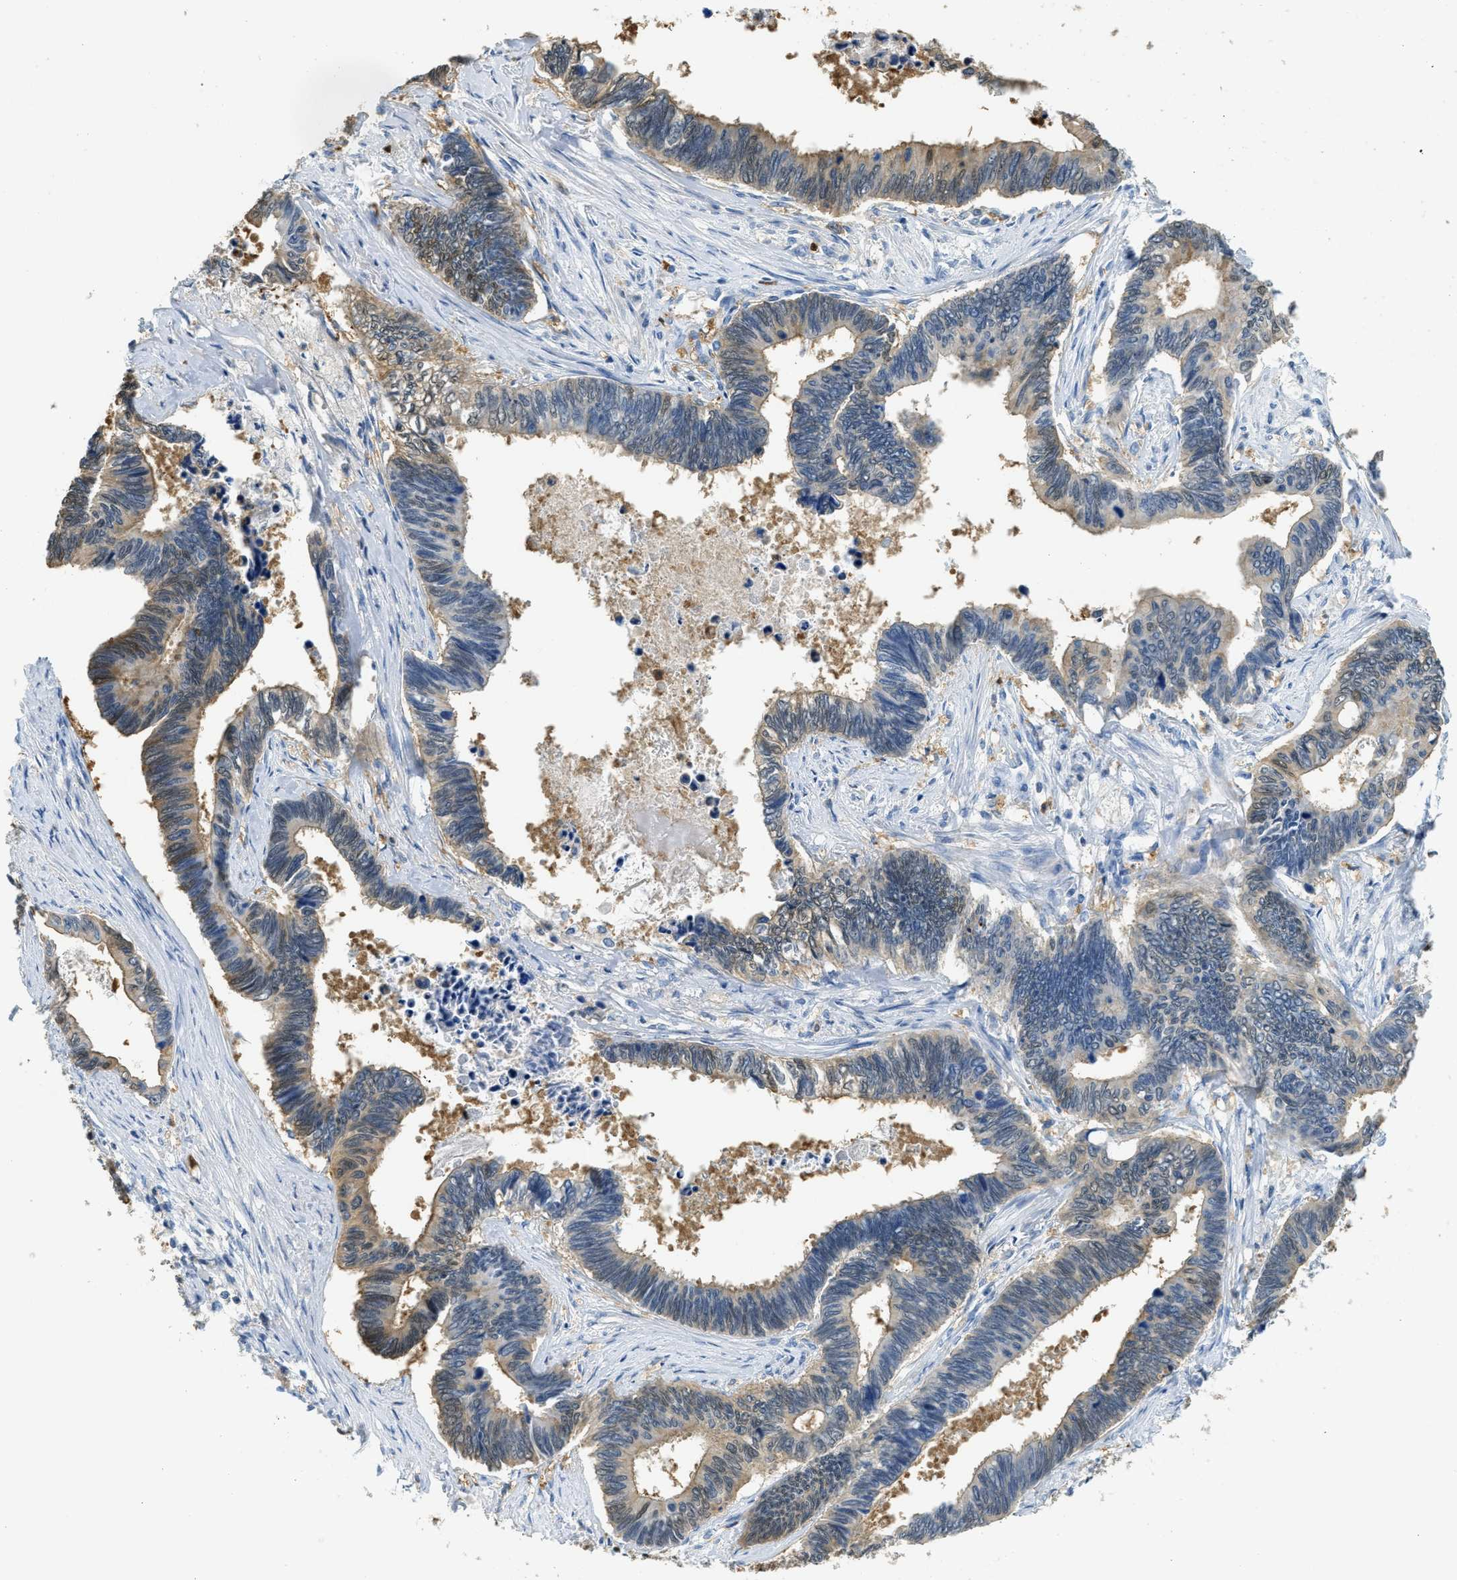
{"staining": {"intensity": "moderate", "quantity": "25%-75%", "location": "cytoplasmic/membranous"}, "tissue": "pancreatic cancer", "cell_type": "Tumor cells", "image_type": "cancer", "snomed": [{"axis": "morphology", "description": "Adenocarcinoma, NOS"}, {"axis": "topography", "description": "Pancreas"}], "caption": "Moderate cytoplasmic/membranous expression is appreciated in approximately 25%-75% of tumor cells in pancreatic adenocarcinoma.", "gene": "SERPINB1", "patient": {"sex": "female", "age": 70}}